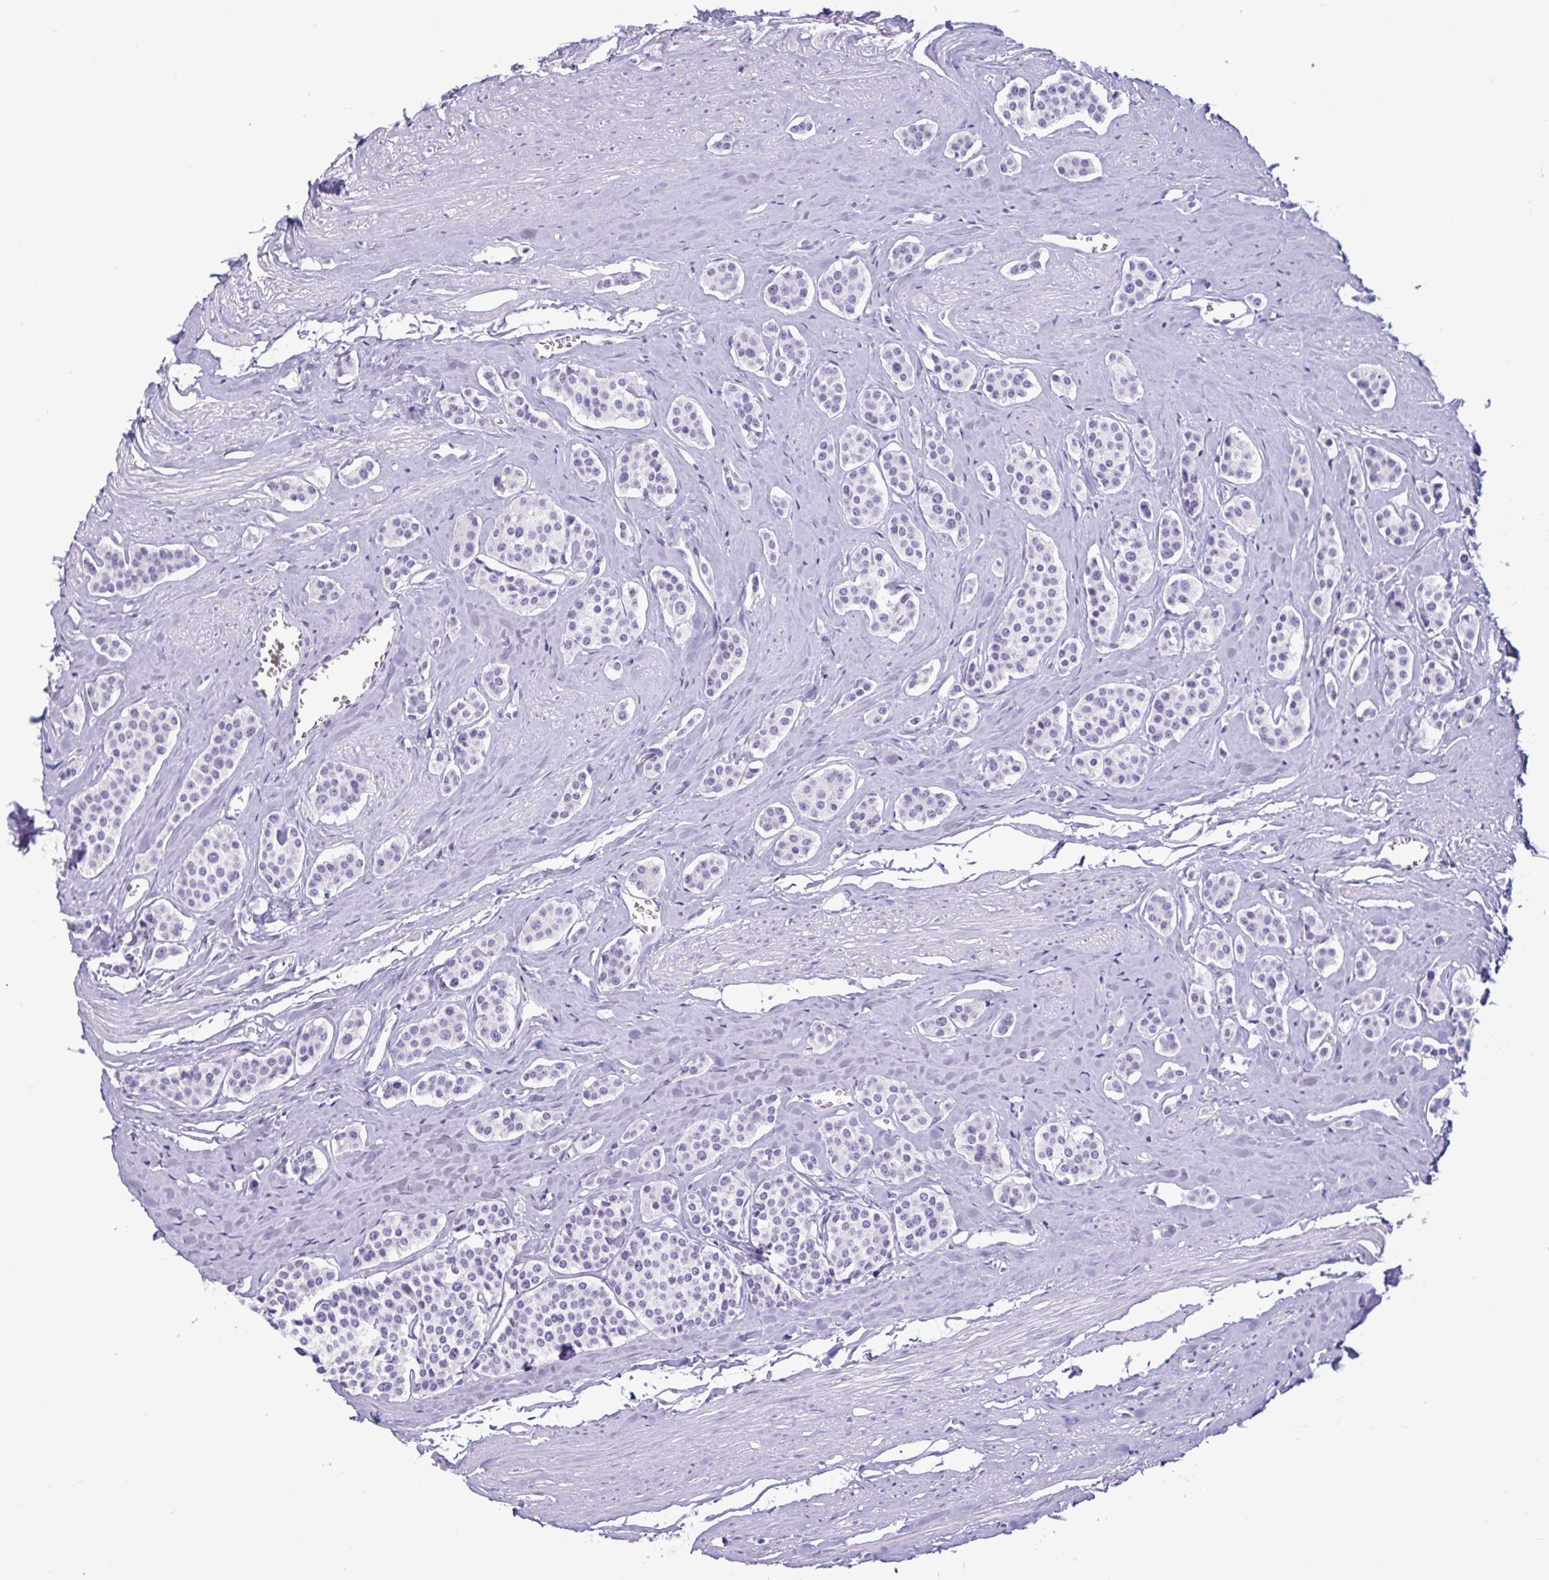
{"staining": {"intensity": "negative", "quantity": "none", "location": "none"}, "tissue": "carcinoid", "cell_type": "Tumor cells", "image_type": "cancer", "snomed": [{"axis": "morphology", "description": "Carcinoid, malignant, NOS"}, {"axis": "topography", "description": "Small intestine"}], "caption": "Carcinoid stained for a protein using IHC shows no expression tumor cells.", "gene": "CTSE", "patient": {"sex": "male", "age": 60}}